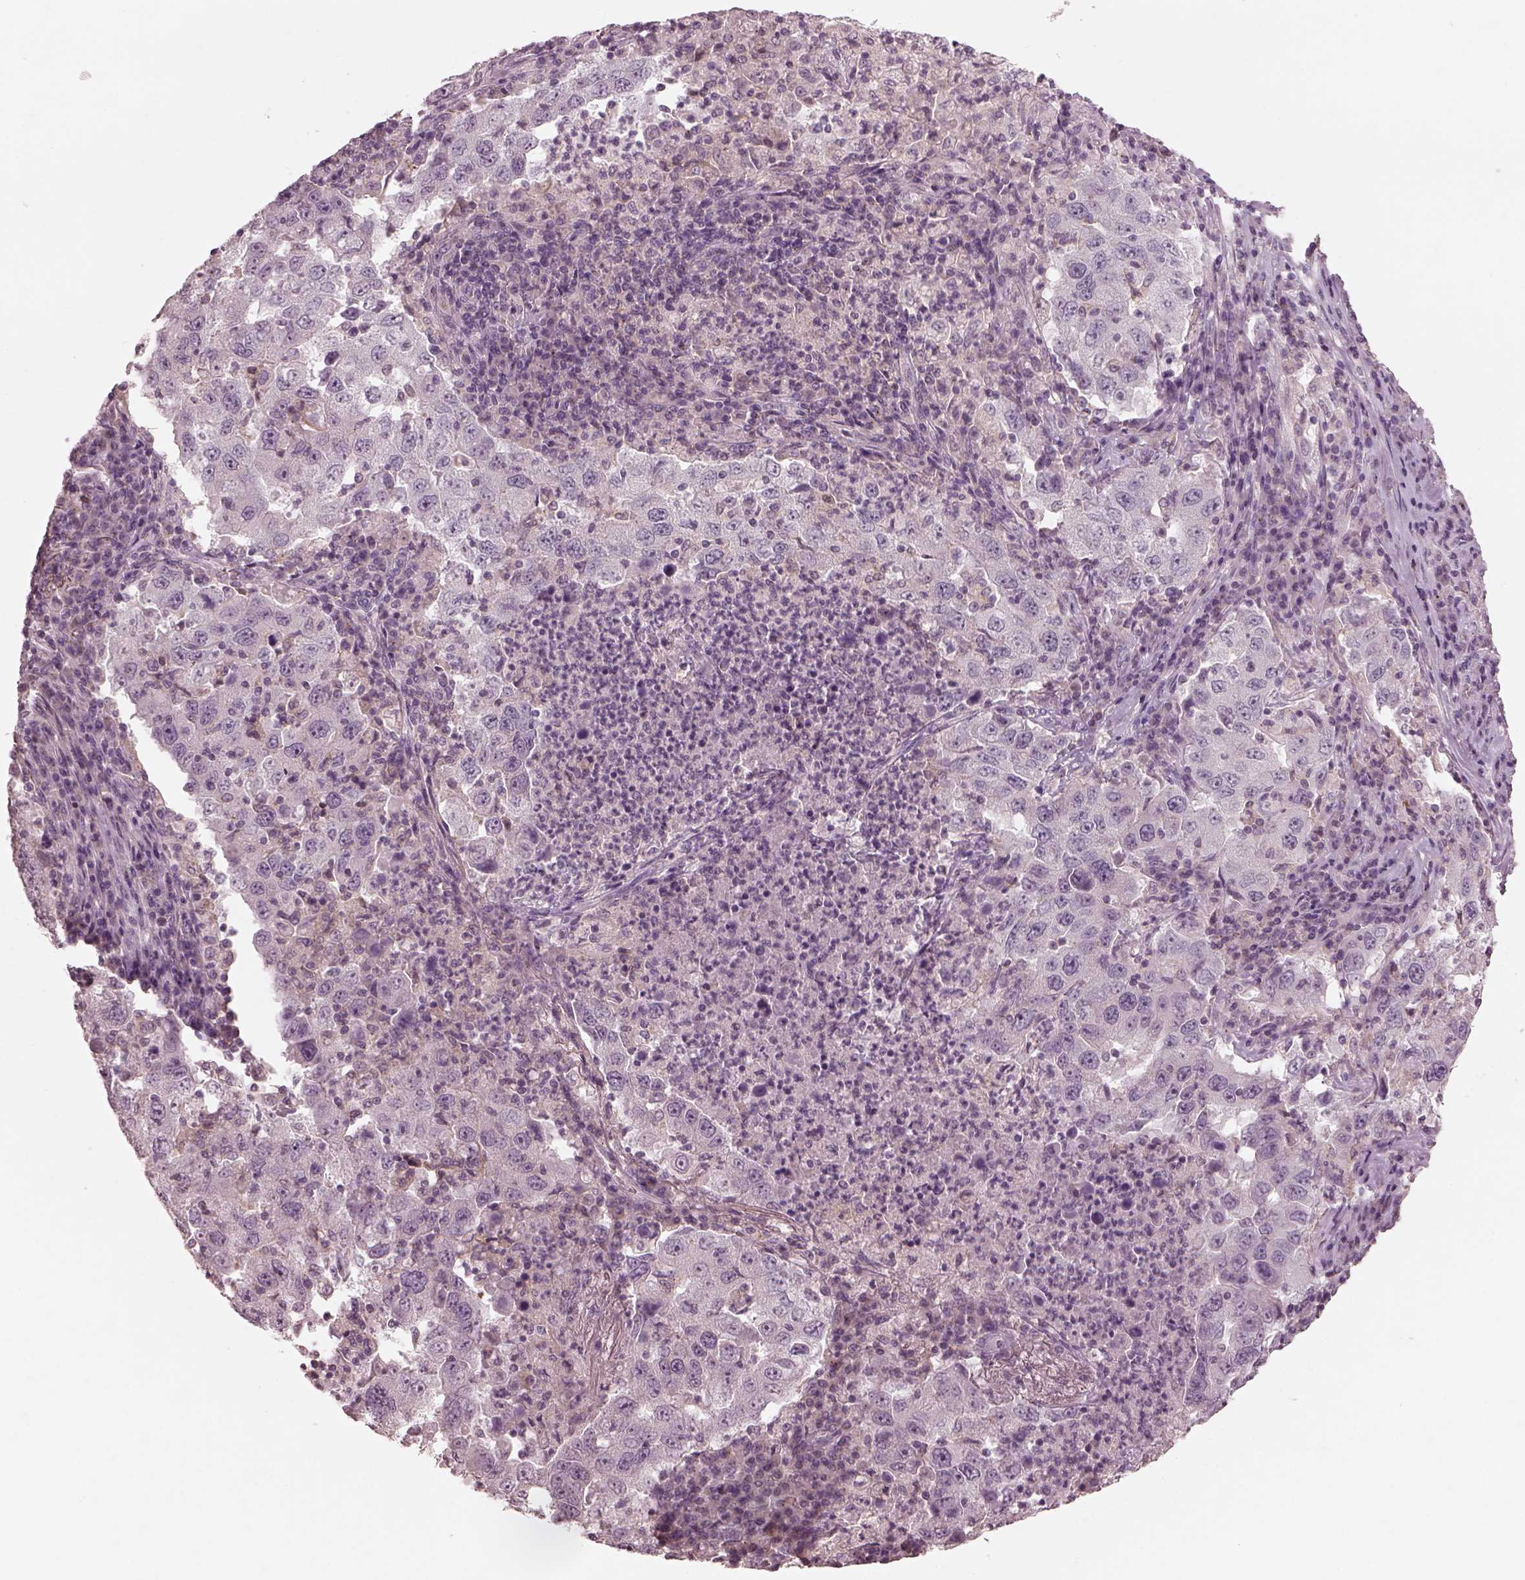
{"staining": {"intensity": "negative", "quantity": "none", "location": "none"}, "tissue": "lung cancer", "cell_type": "Tumor cells", "image_type": "cancer", "snomed": [{"axis": "morphology", "description": "Adenocarcinoma, NOS"}, {"axis": "topography", "description": "Lung"}], "caption": "Tumor cells show no significant protein positivity in lung adenocarcinoma.", "gene": "PRKACG", "patient": {"sex": "male", "age": 73}}